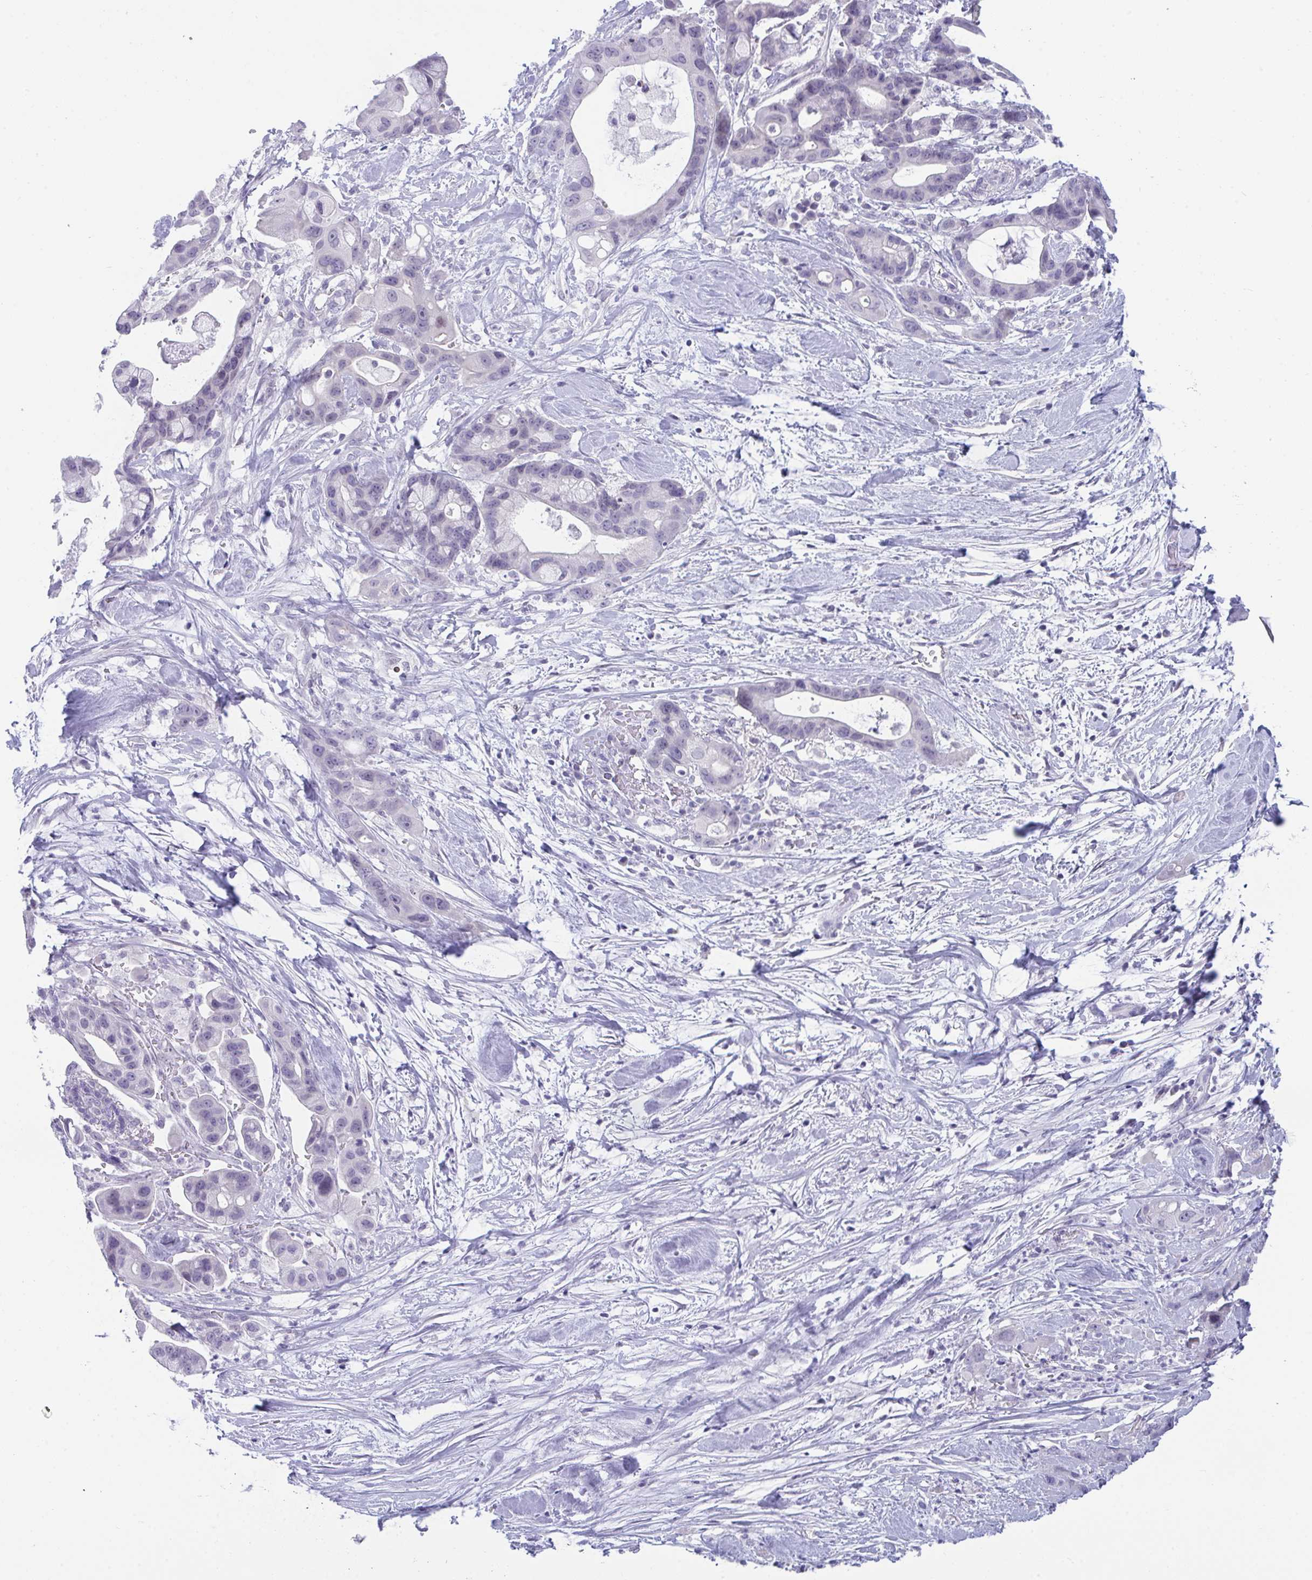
{"staining": {"intensity": "negative", "quantity": "none", "location": "none"}, "tissue": "pancreatic cancer", "cell_type": "Tumor cells", "image_type": "cancer", "snomed": [{"axis": "morphology", "description": "Adenocarcinoma, NOS"}, {"axis": "topography", "description": "Pancreas"}], "caption": "Photomicrograph shows no protein staining in tumor cells of pancreatic adenocarcinoma tissue. The staining is performed using DAB (3,3'-diaminobenzidine) brown chromogen with nuclei counter-stained in using hematoxylin.", "gene": "BMAL2", "patient": {"sex": "male", "age": 68}}